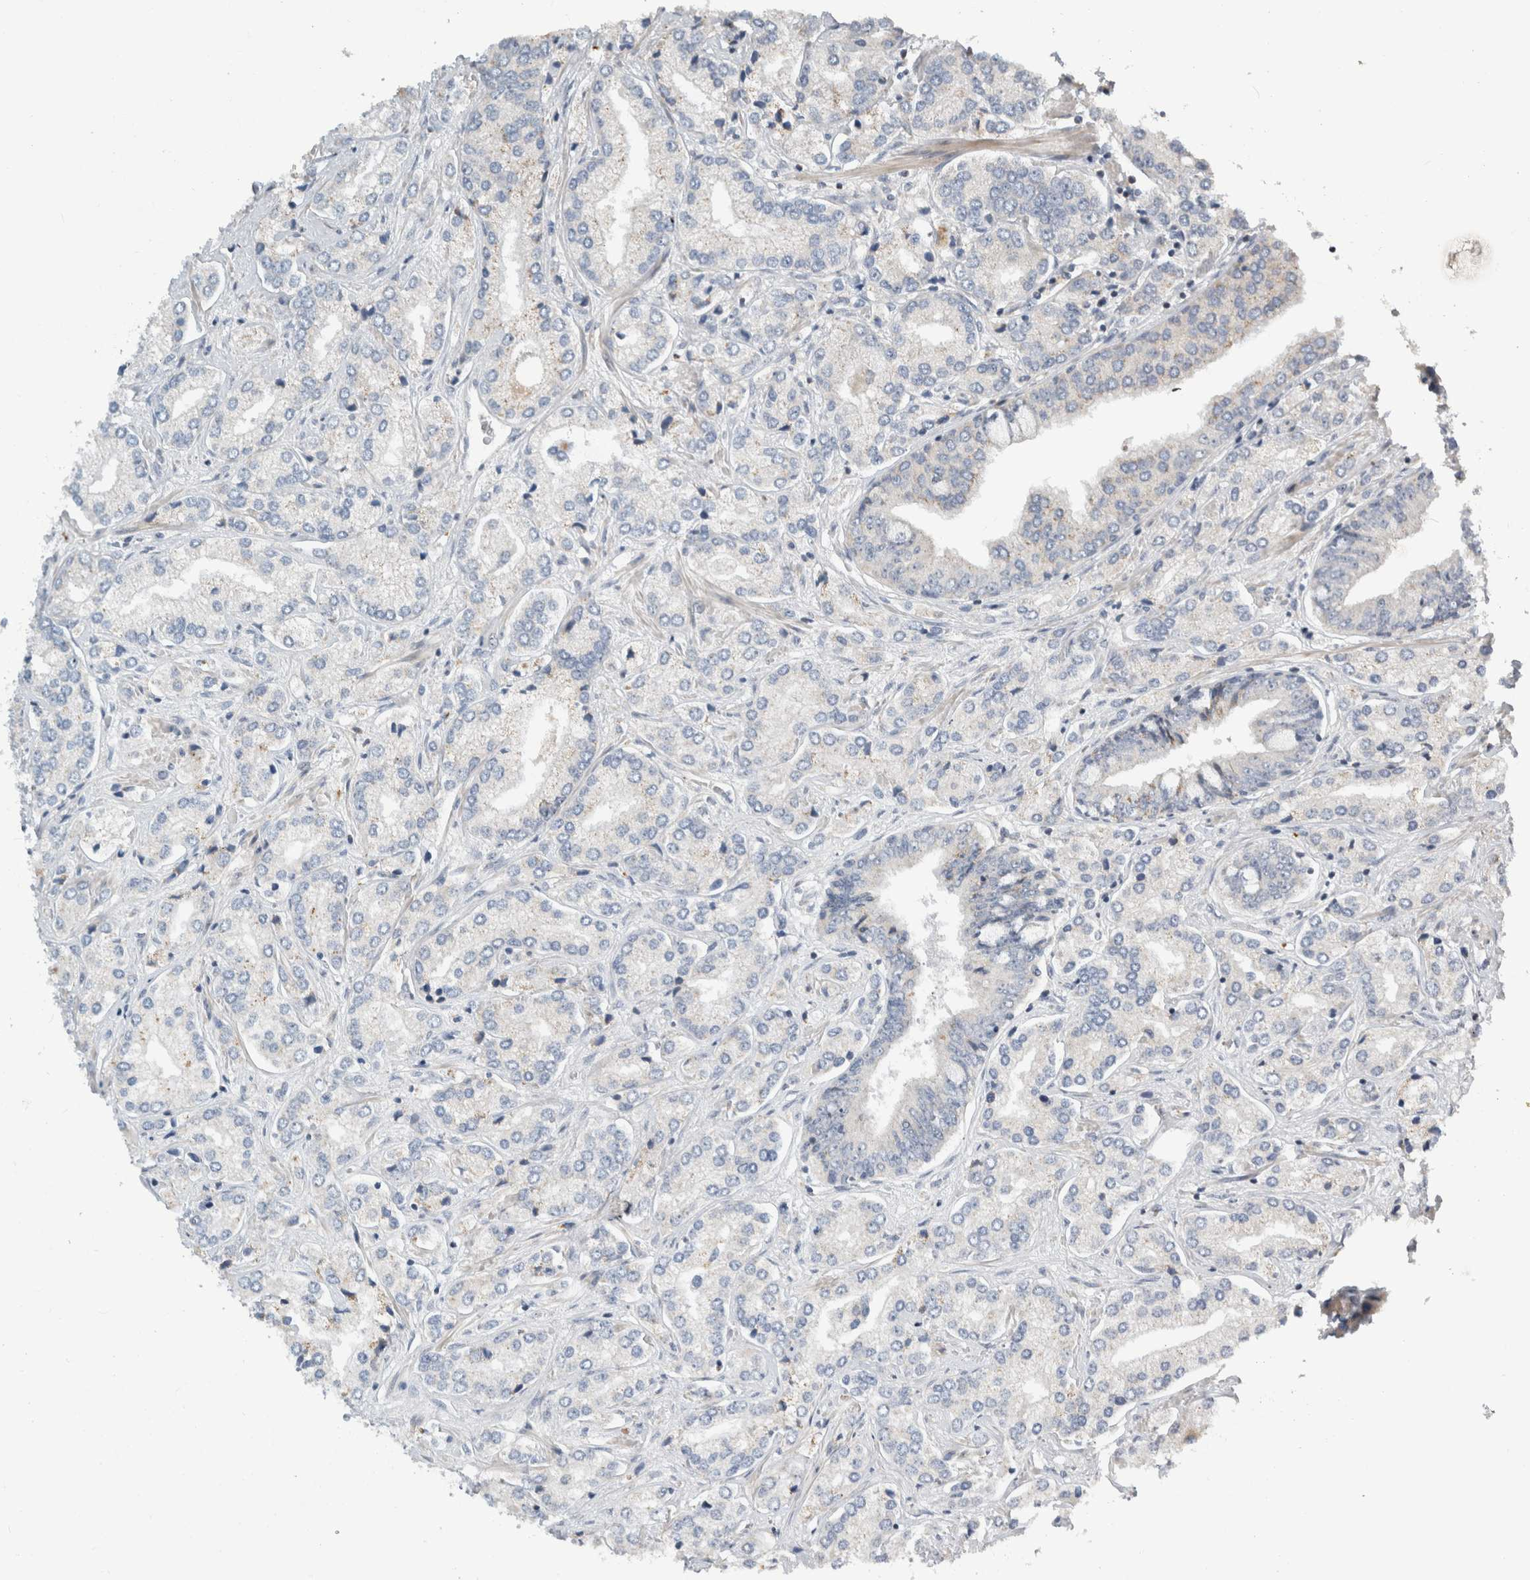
{"staining": {"intensity": "negative", "quantity": "none", "location": "none"}, "tissue": "prostate cancer", "cell_type": "Tumor cells", "image_type": "cancer", "snomed": [{"axis": "morphology", "description": "Adenocarcinoma, High grade"}, {"axis": "topography", "description": "Prostate"}], "caption": "The image shows no staining of tumor cells in prostate cancer.", "gene": "KPNA5", "patient": {"sex": "male", "age": 66}}